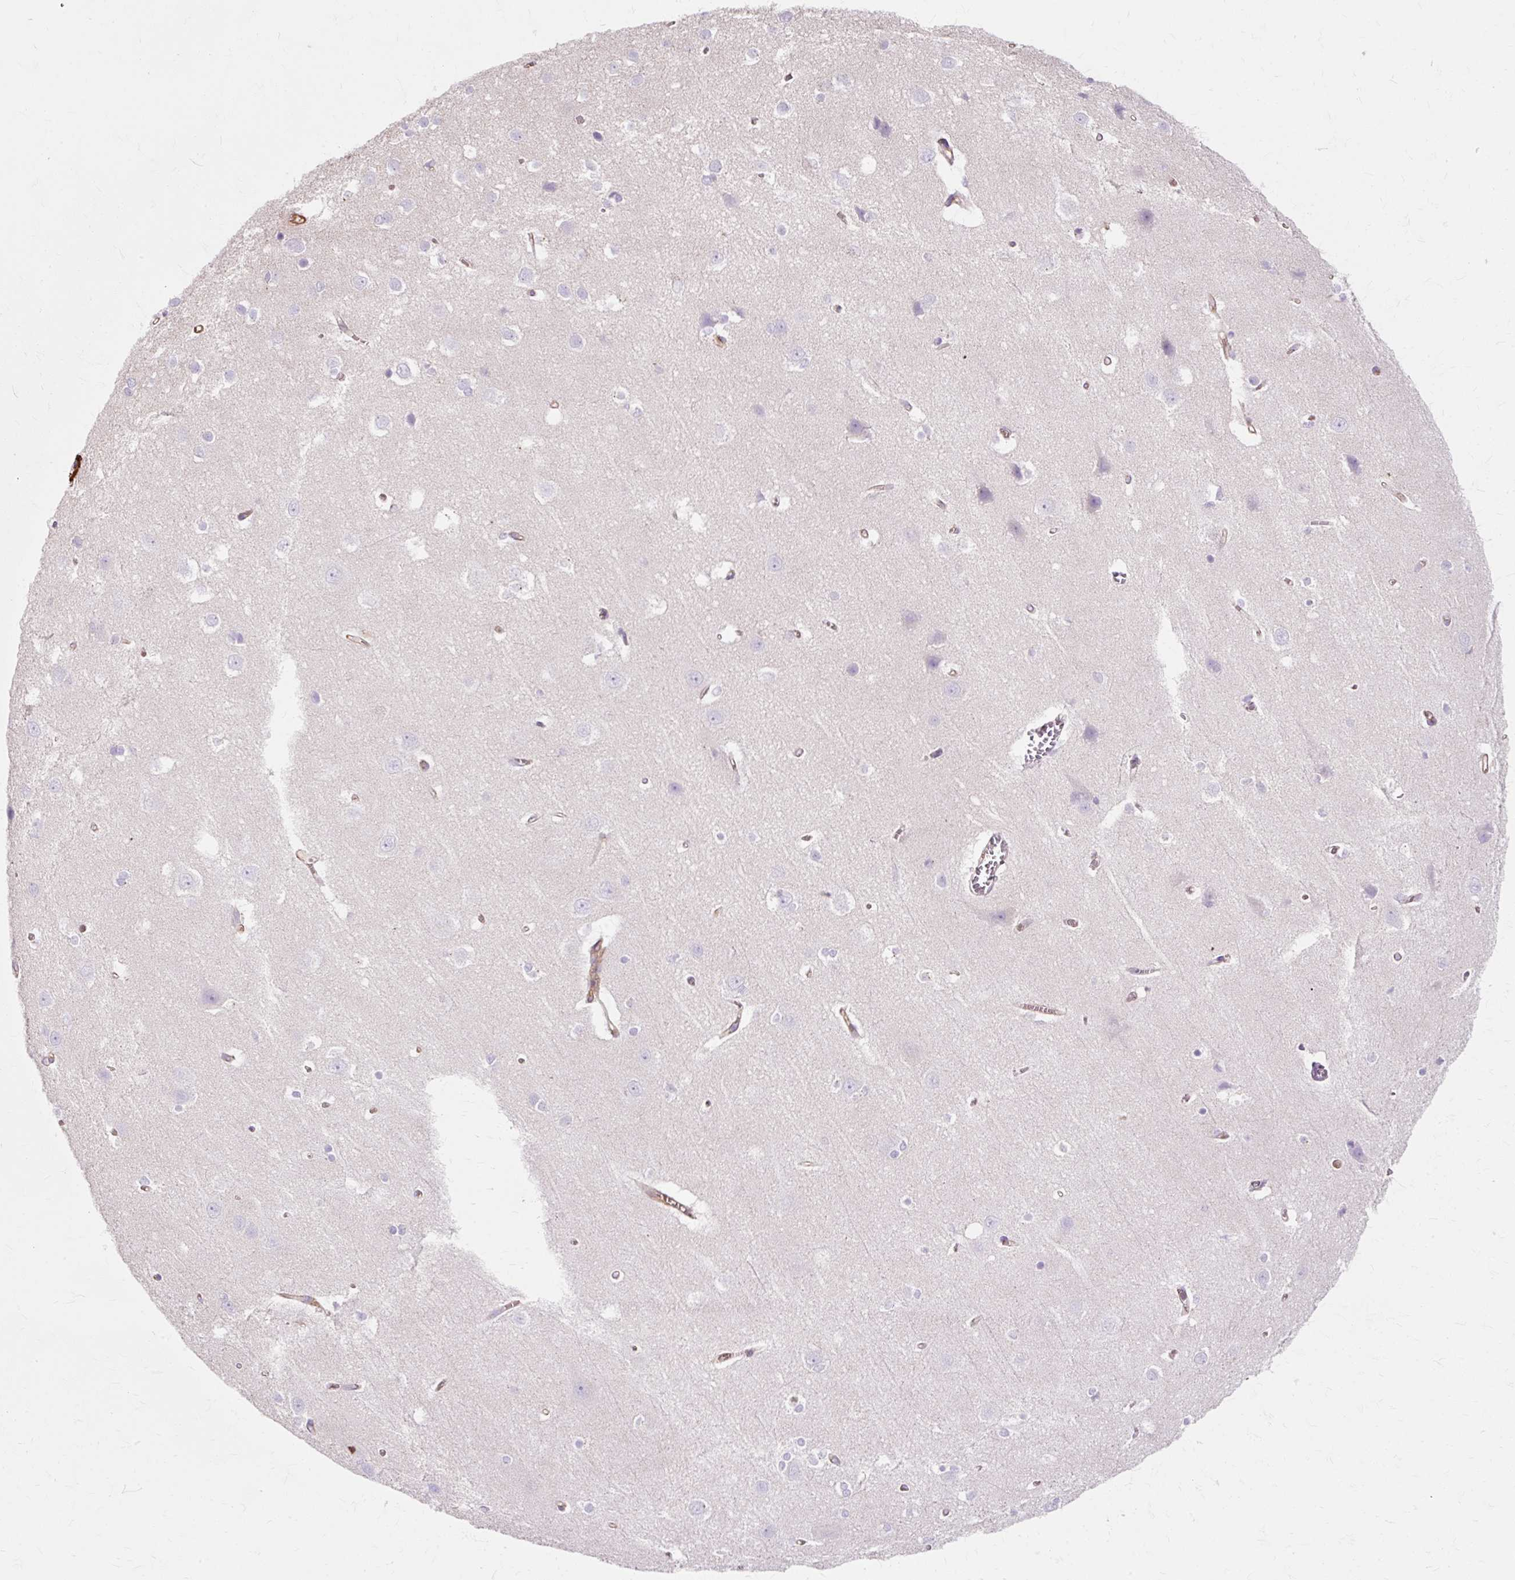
{"staining": {"intensity": "moderate", "quantity": ">75%", "location": "cytoplasmic/membranous"}, "tissue": "cerebral cortex", "cell_type": "Endothelial cells", "image_type": "normal", "snomed": [{"axis": "morphology", "description": "Normal tissue, NOS"}, {"axis": "topography", "description": "Cerebral cortex"}], "caption": "DAB immunohistochemical staining of normal cerebral cortex shows moderate cytoplasmic/membranous protein staining in about >75% of endothelial cells. (Brightfield microscopy of DAB IHC at high magnification).", "gene": "TBC1D2B", "patient": {"sex": "male", "age": 37}}